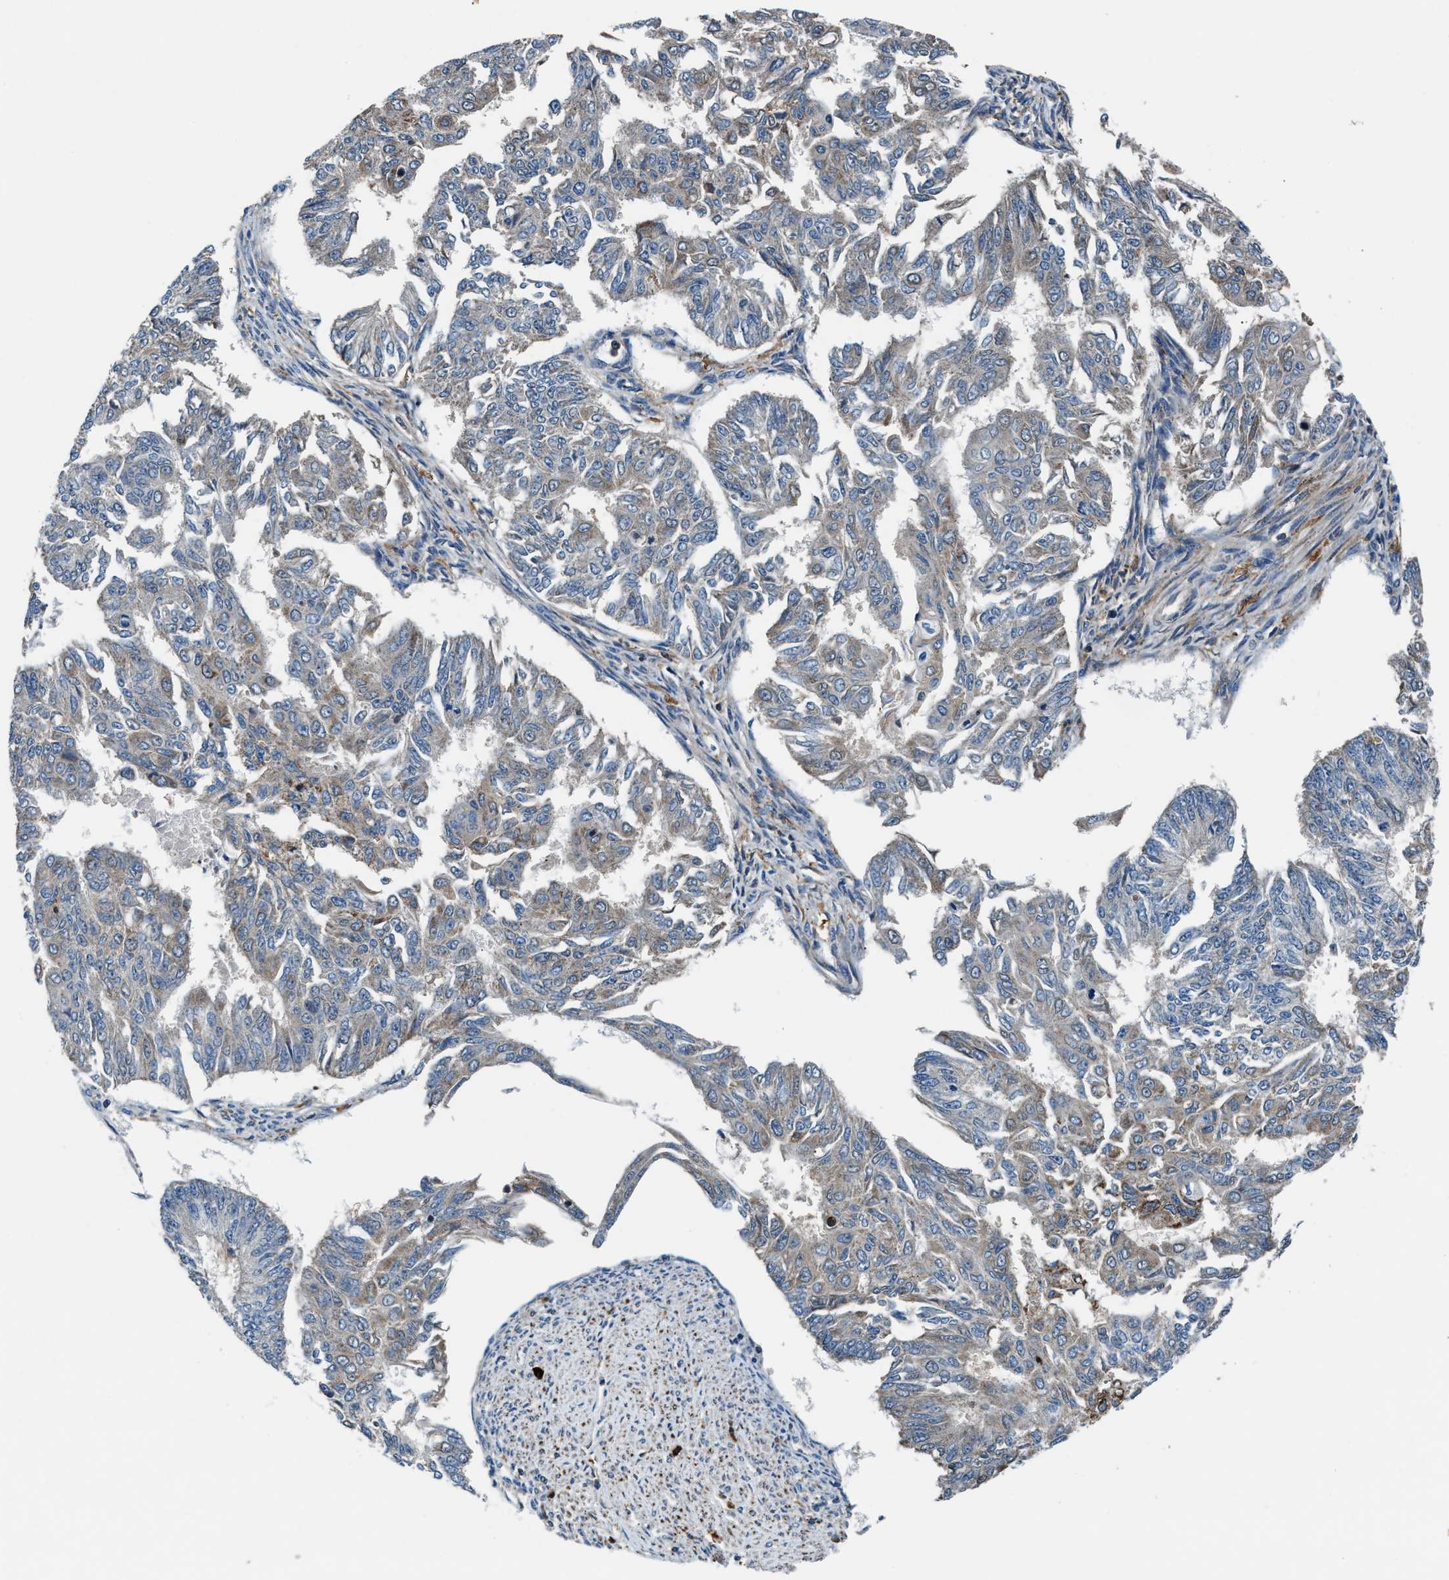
{"staining": {"intensity": "weak", "quantity": "<25%", "location": "cytoplasmic/membranous"}, "tissue": "endometrial cancer", "cell_type": "Tumor cells", "image_type": "cancer", "snomed": [{"axis": "morphology", "description": "Adenocarcinoma, NOS"}, {"axis": "topography", "description": "Endometrium"}], "caption": "This is an IHC micrograph of endometrial cancer. There is no expression in tumor cells.", "gene": "FAM221A", "patient": {"sex": "female", "age": 32}}